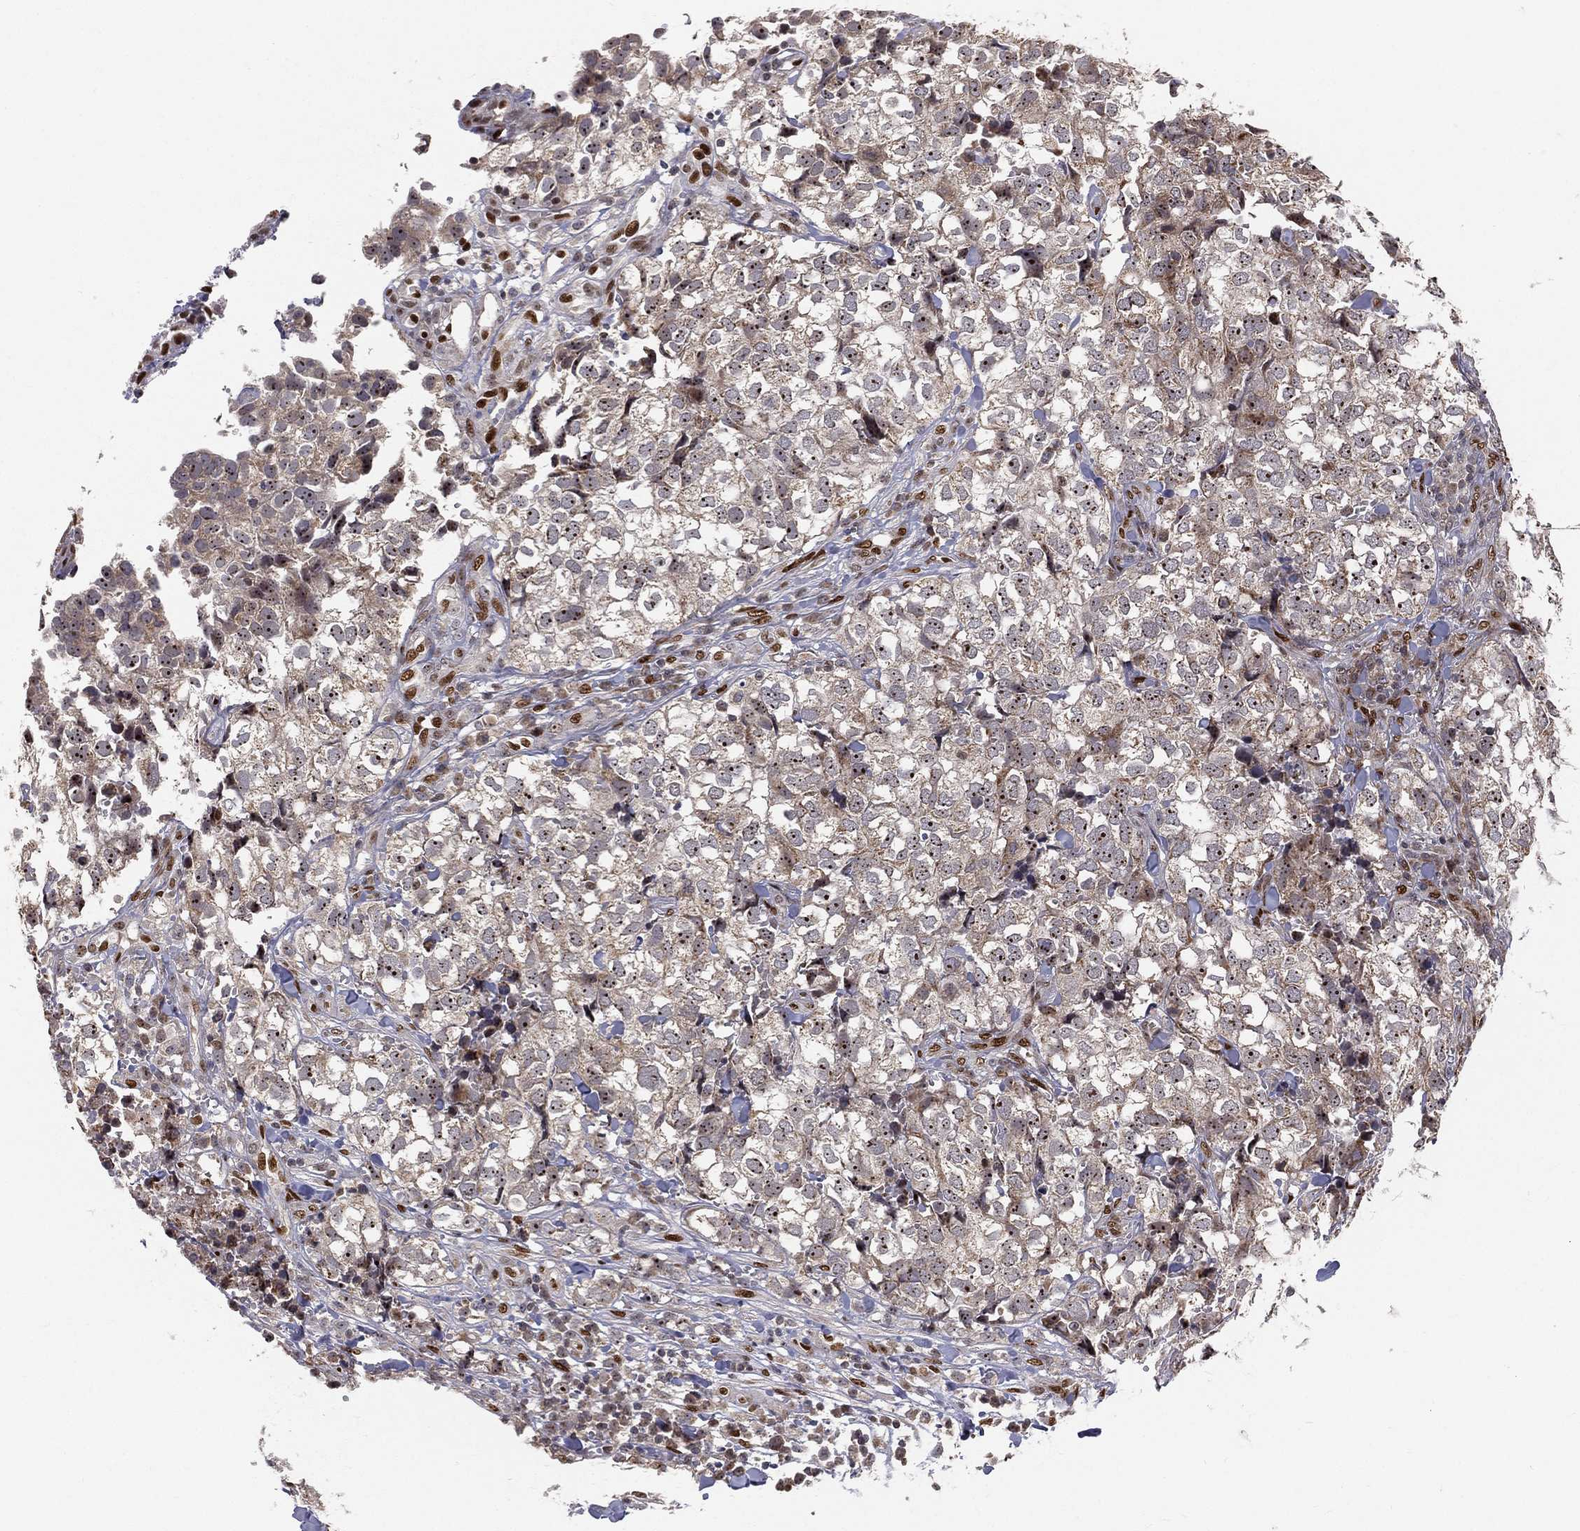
{"staining": {"intensity": "moderate", "quantity": "<25%", "location": "cytoplasmic/membranous,nuclear"}, "tissue": "breast cancer", "cell_type": "Tumor cells", "image_type": "cancer", "snomed": [{"axis": "morphology", "description": "Duct carcinoma"}, {"axis": "topography", "description": "Breast"}], "caption": "High-magnification brightfield microscopy of intraductal carcinoma (breast) stained with DAB (3,3'-diaminobenzidine) (brown) and counterstained with hematoxylin (blue). tumor cells exhibit moderate cytoplasmic/membranous and nuclear positivity is seen in about<25% of cells.", "gene": "ZEB1", "patient": {"sex": "female", "age": 30}}